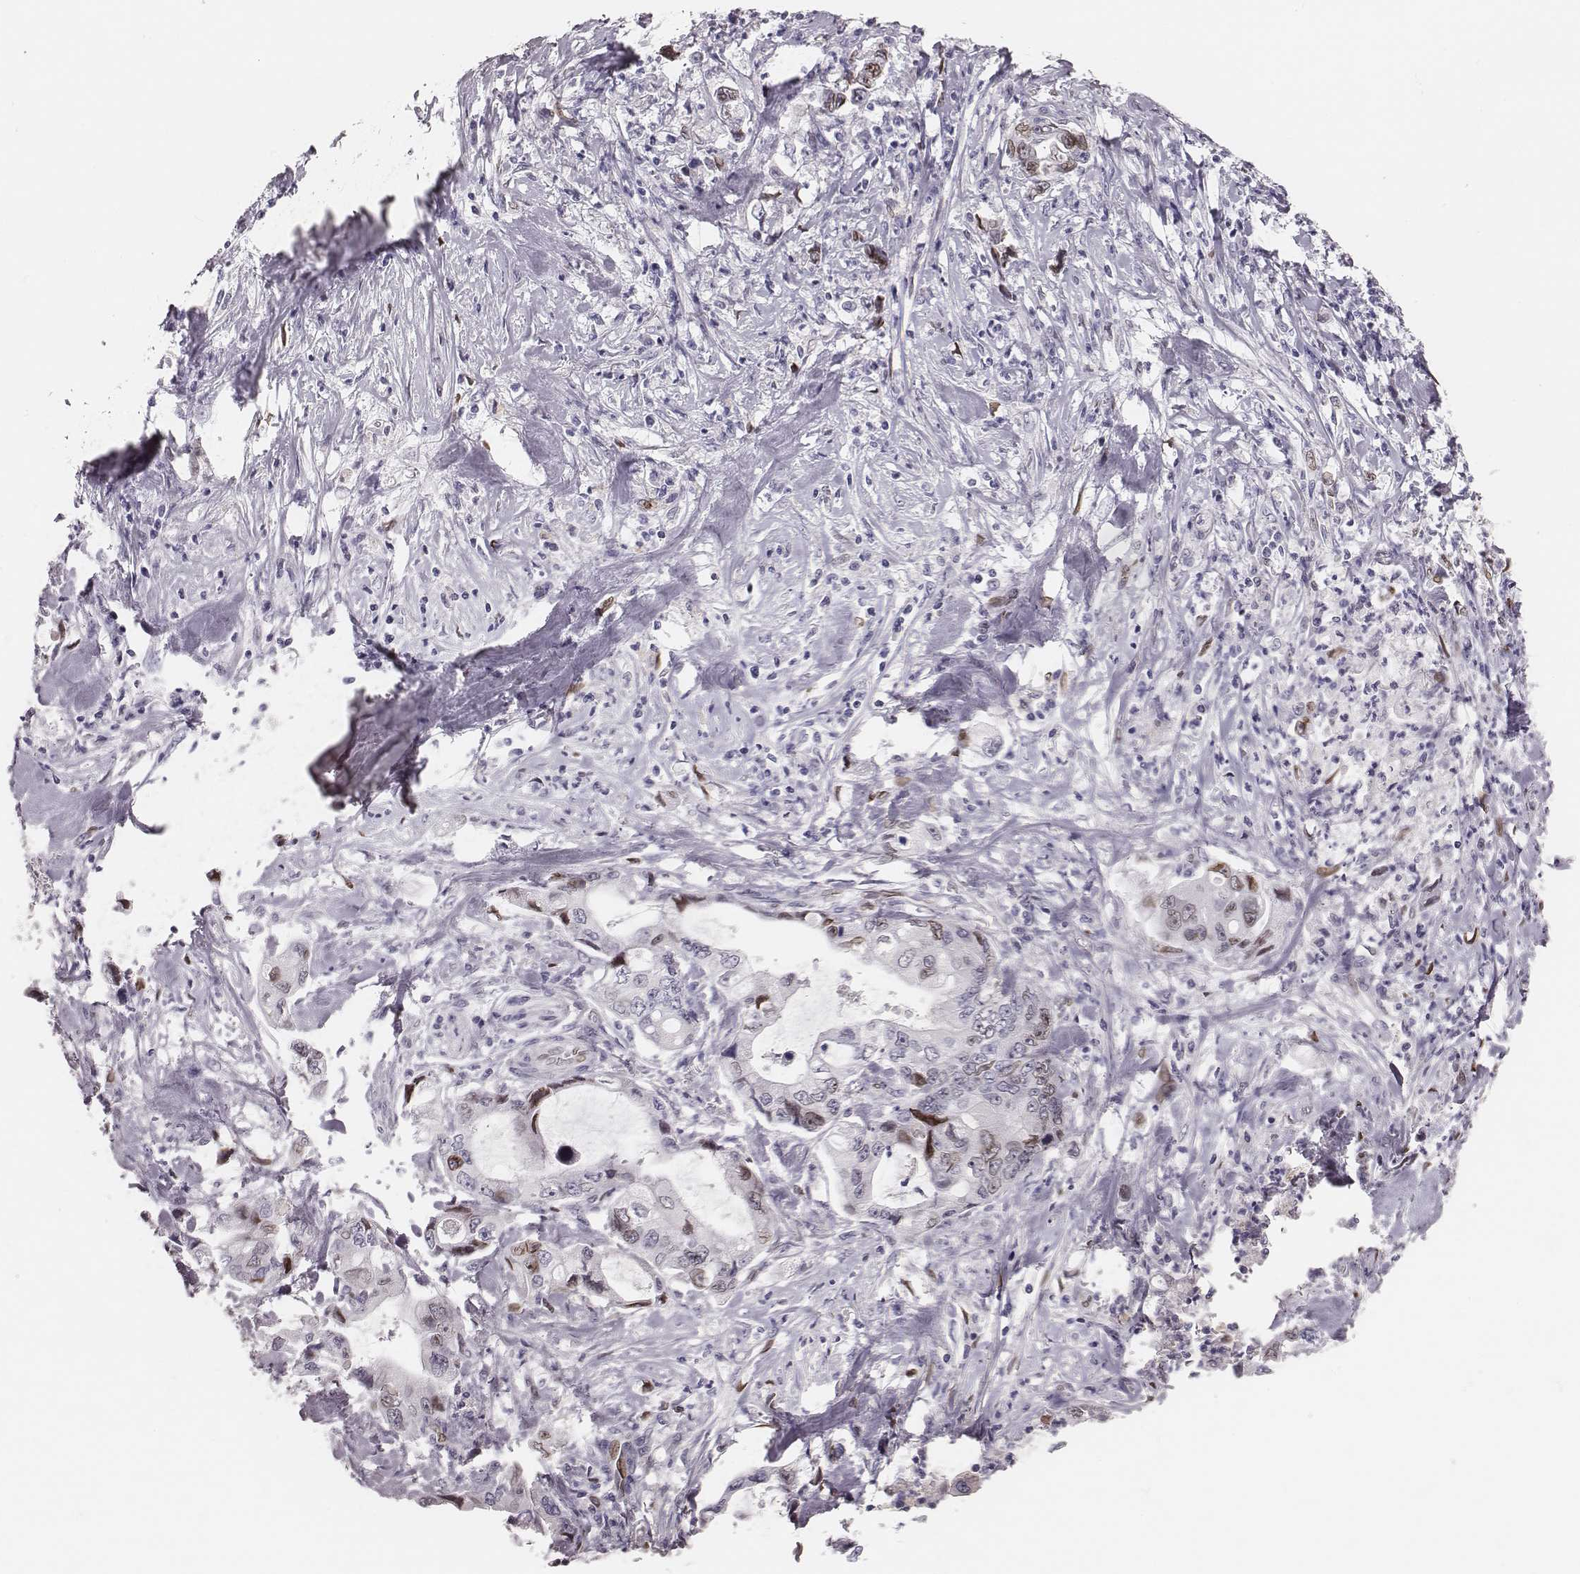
{"staining": {"intensity": "weak", "quantity": "<25%", "location": "nuclear"}, "tissue": "stomach cancer", "cell_type": "Tumor cells", "image_type": "cancer", "snomed": [{"axis": "morphology", "description": "Adenocarcinoma, NOS"}, {"axis": "topography", "description": "Pancreas"}, {"axis": "topography", "description": "Stomach, upper"}], "caption": "Stomach cancer was stained to show a protein in brown. There is no significant staining in tumor cells.", "gene": "ADGRF4", "patient": {"sex": "male", "age": 77}}